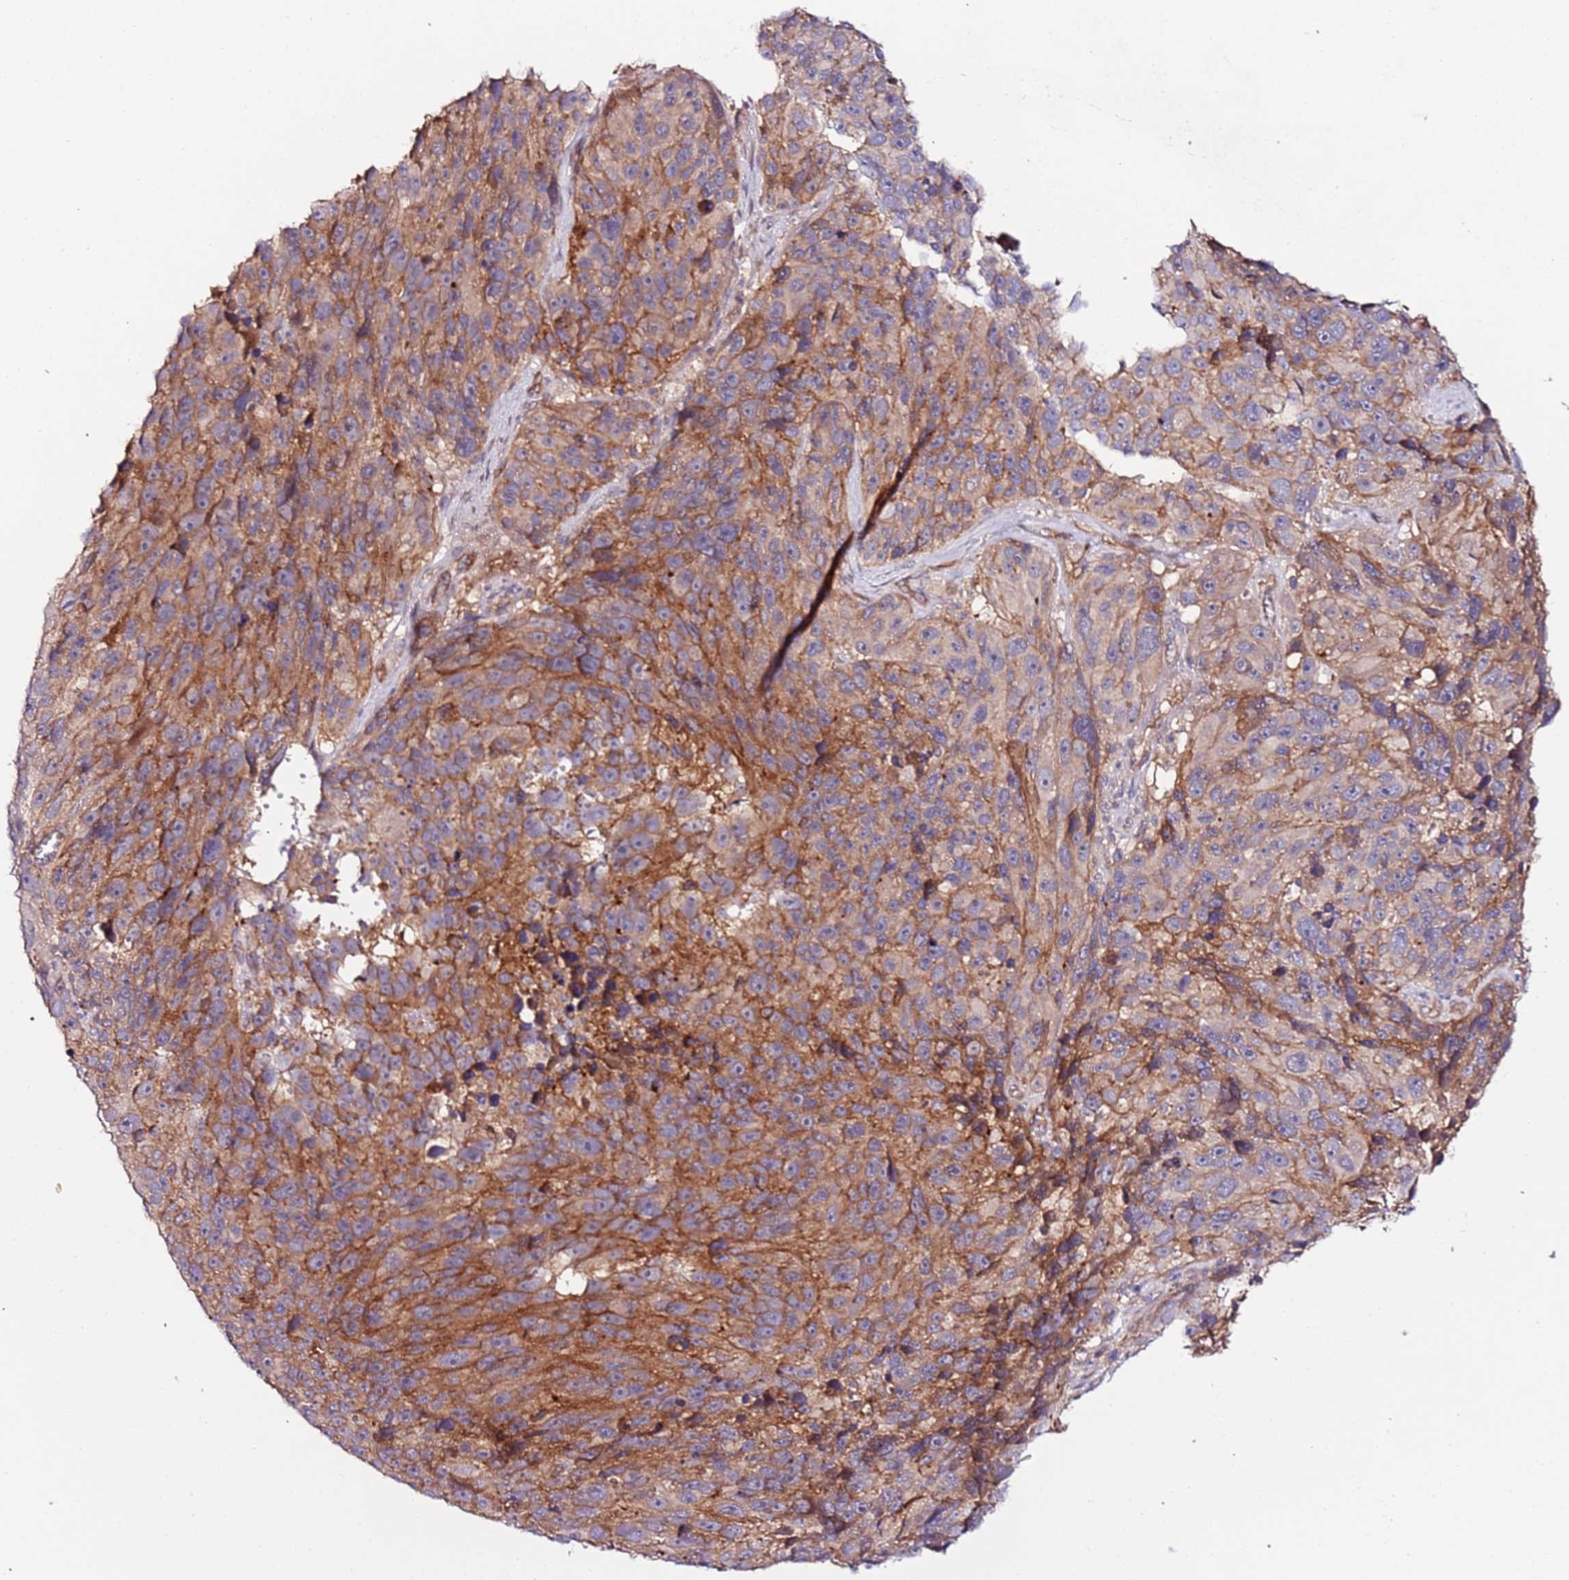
{"staining": {"intensity": "moderate", "quantity": ">75%", "location": "cytoplasmic/membranous"}, "tissue": "melanoma", "cell_type": "Tumor cells", "image_type": "cancer", "snomed": [{"axis": "morphology", "description": "Malignant melanoma, NOS"}, {"axis": "topography", "description": "Skin"}], "caption": "IHC of melanoma exhibits medium levels of moderate cytoplasmic/membranous staining in approximately >75% of tumor cells.", "gene": "FLVCR1", "patient": {"sex": "male", "age": 84}}